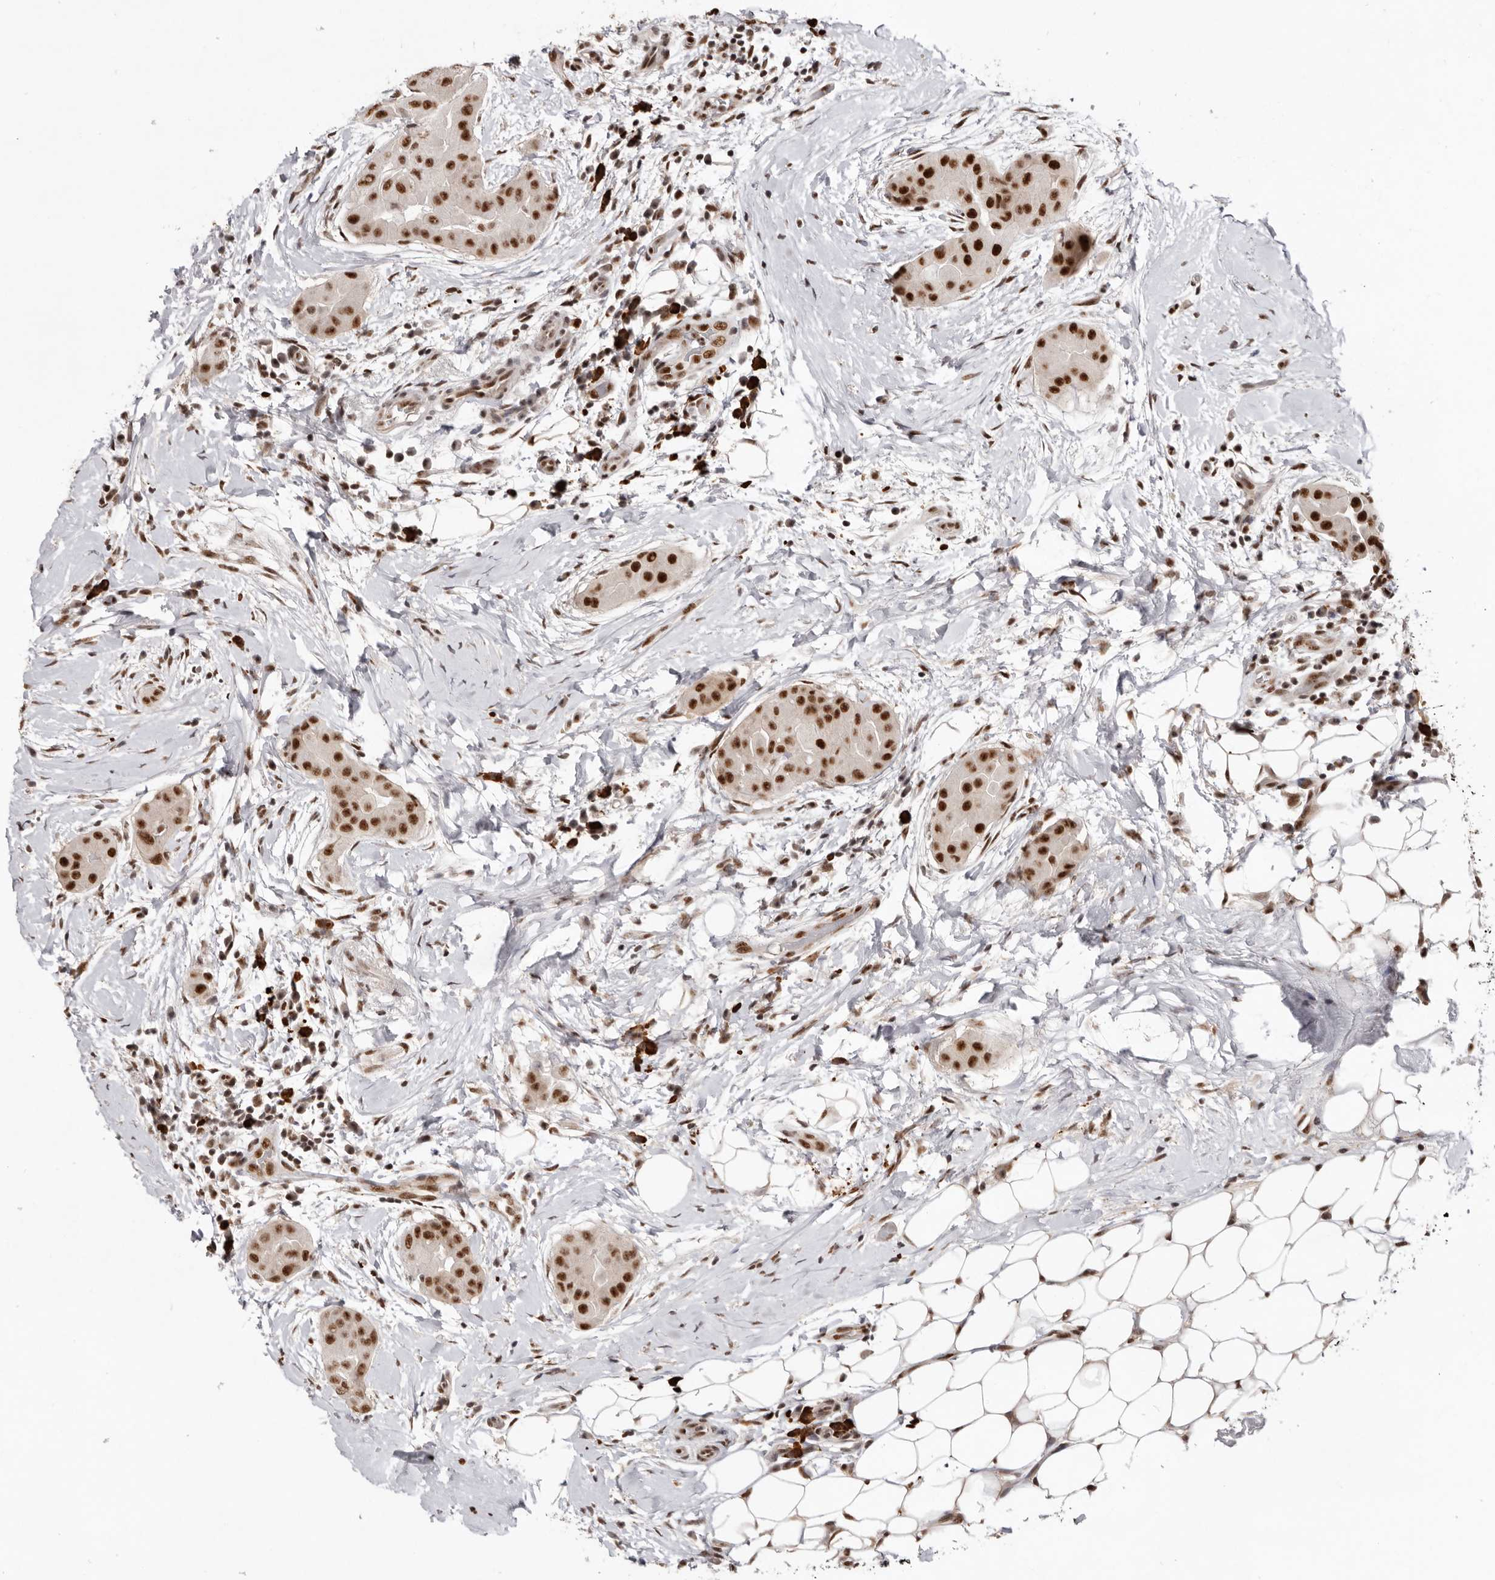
{"staining": {"intensity": "strong", "quantity": ">75%", "location": "nuclear"}, "tissue": "thyroid cancer", "cell_type": "Tumor cells", "image_type": "cancer", "snomed": [{"axis": "morphology", "description": "Papillary adenocarcinoma, NOS"}, {"axis": "topography", "description": "Thyroid gland"}], "caption": "Strong nuclear staining is identified in about >75% of tumor cells in thyroid papillary adenocarcinoma. (Brightfield microscopy of DAB IHC at high magnification).", "gene": "CHTOP", "patient": {"sex": "male", "age": 33}}